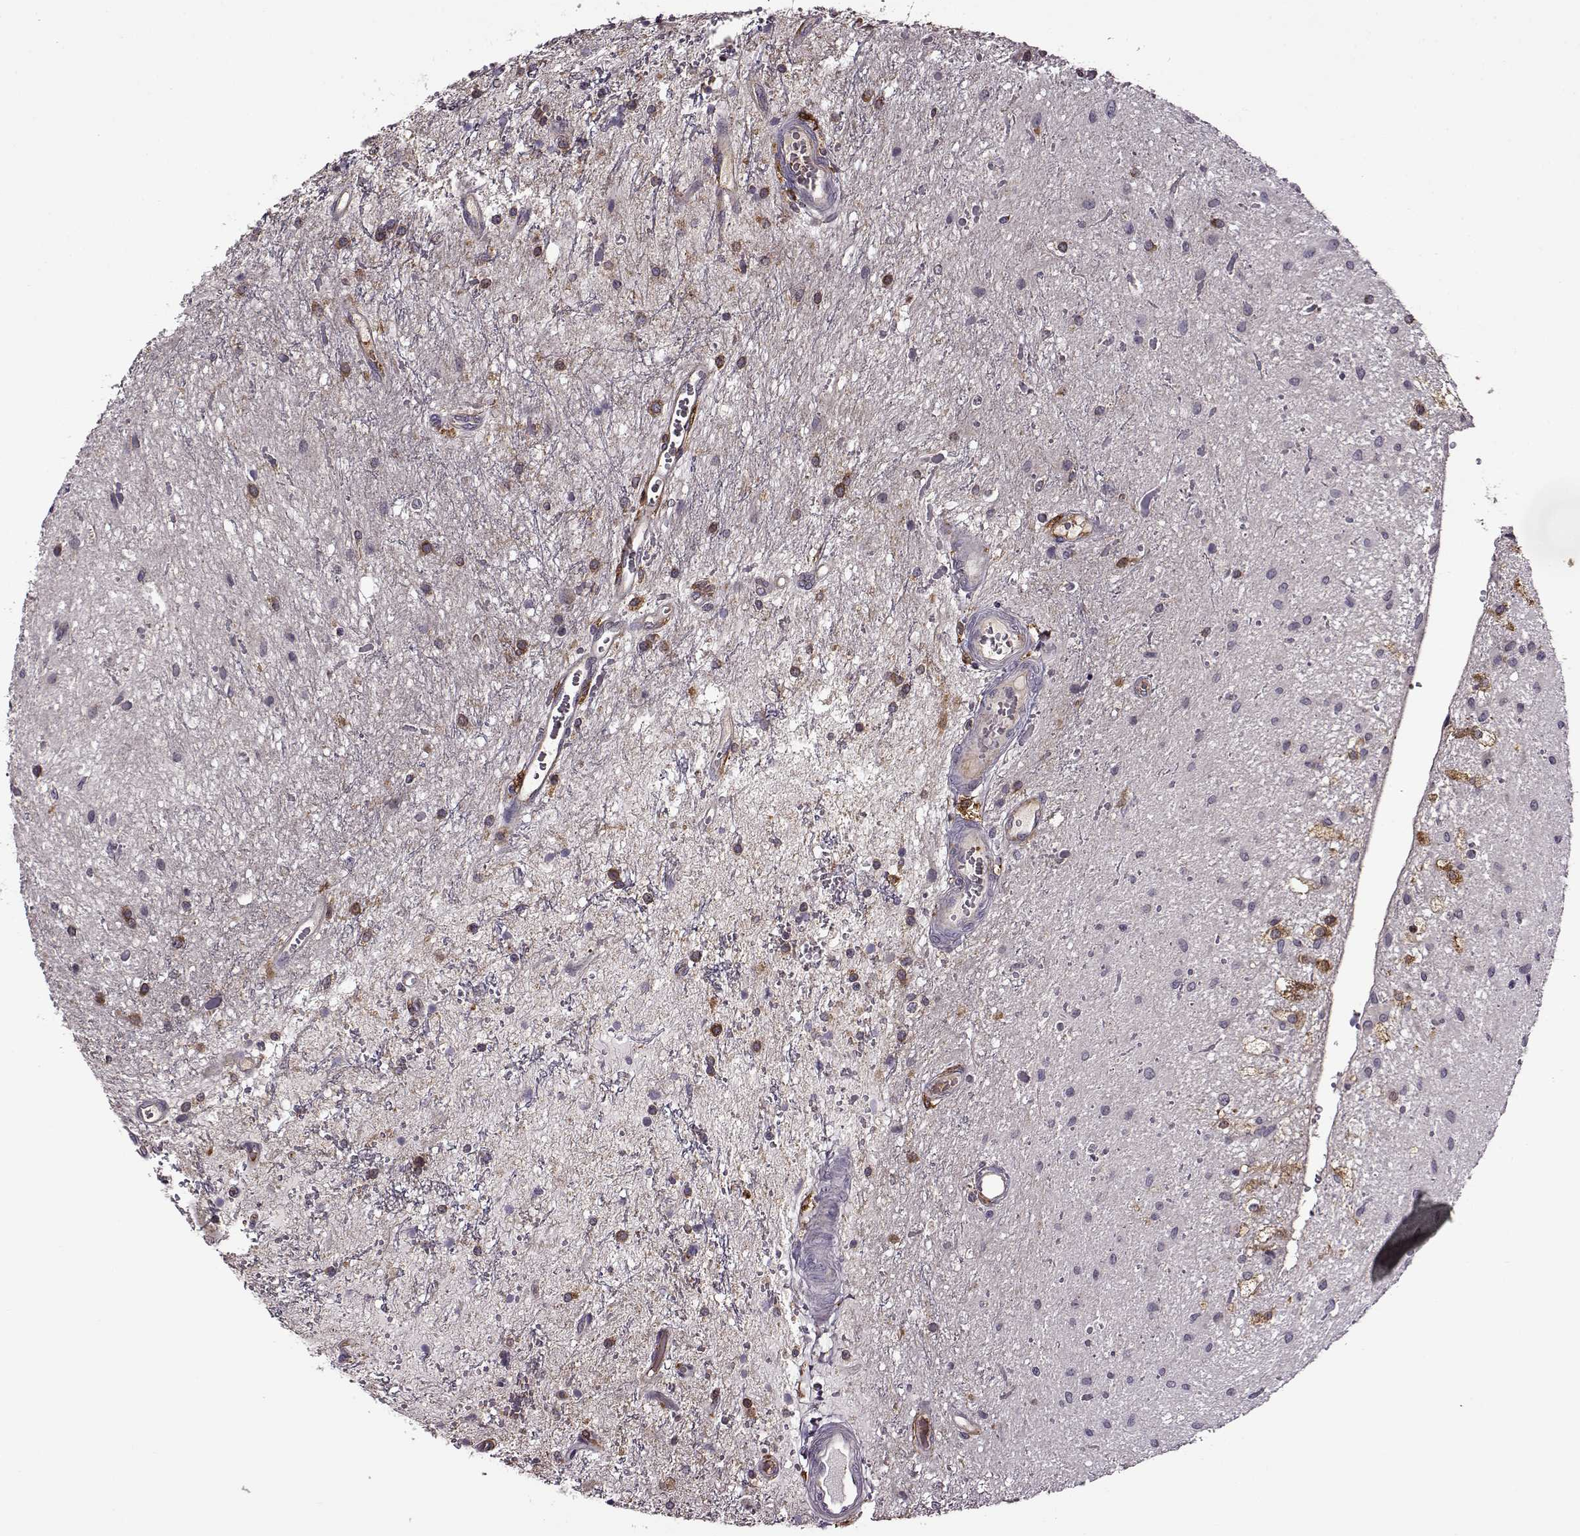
{"staining": {"intensity": "strong", "quantity": "<25%", "location": "cytoplasmic/membranous"}, "tissue": "glioma", "cell_type": "Tumor cells", "image_type": "cancer", "snomed": [{"axis": "morphology", "description": "Glioma, malignant, Low grade"}, {"axis": "topography", "description": "Cerebellum"}], "caption": "DAB immunohistochemical staining of human low-grade glioma (malignant) displays strong cytoplasmic/membranous protein positivity in approximately <25% of tumor cells.", "gene": "MTSS1", "patient": {"sex": "female", "age": 14}}